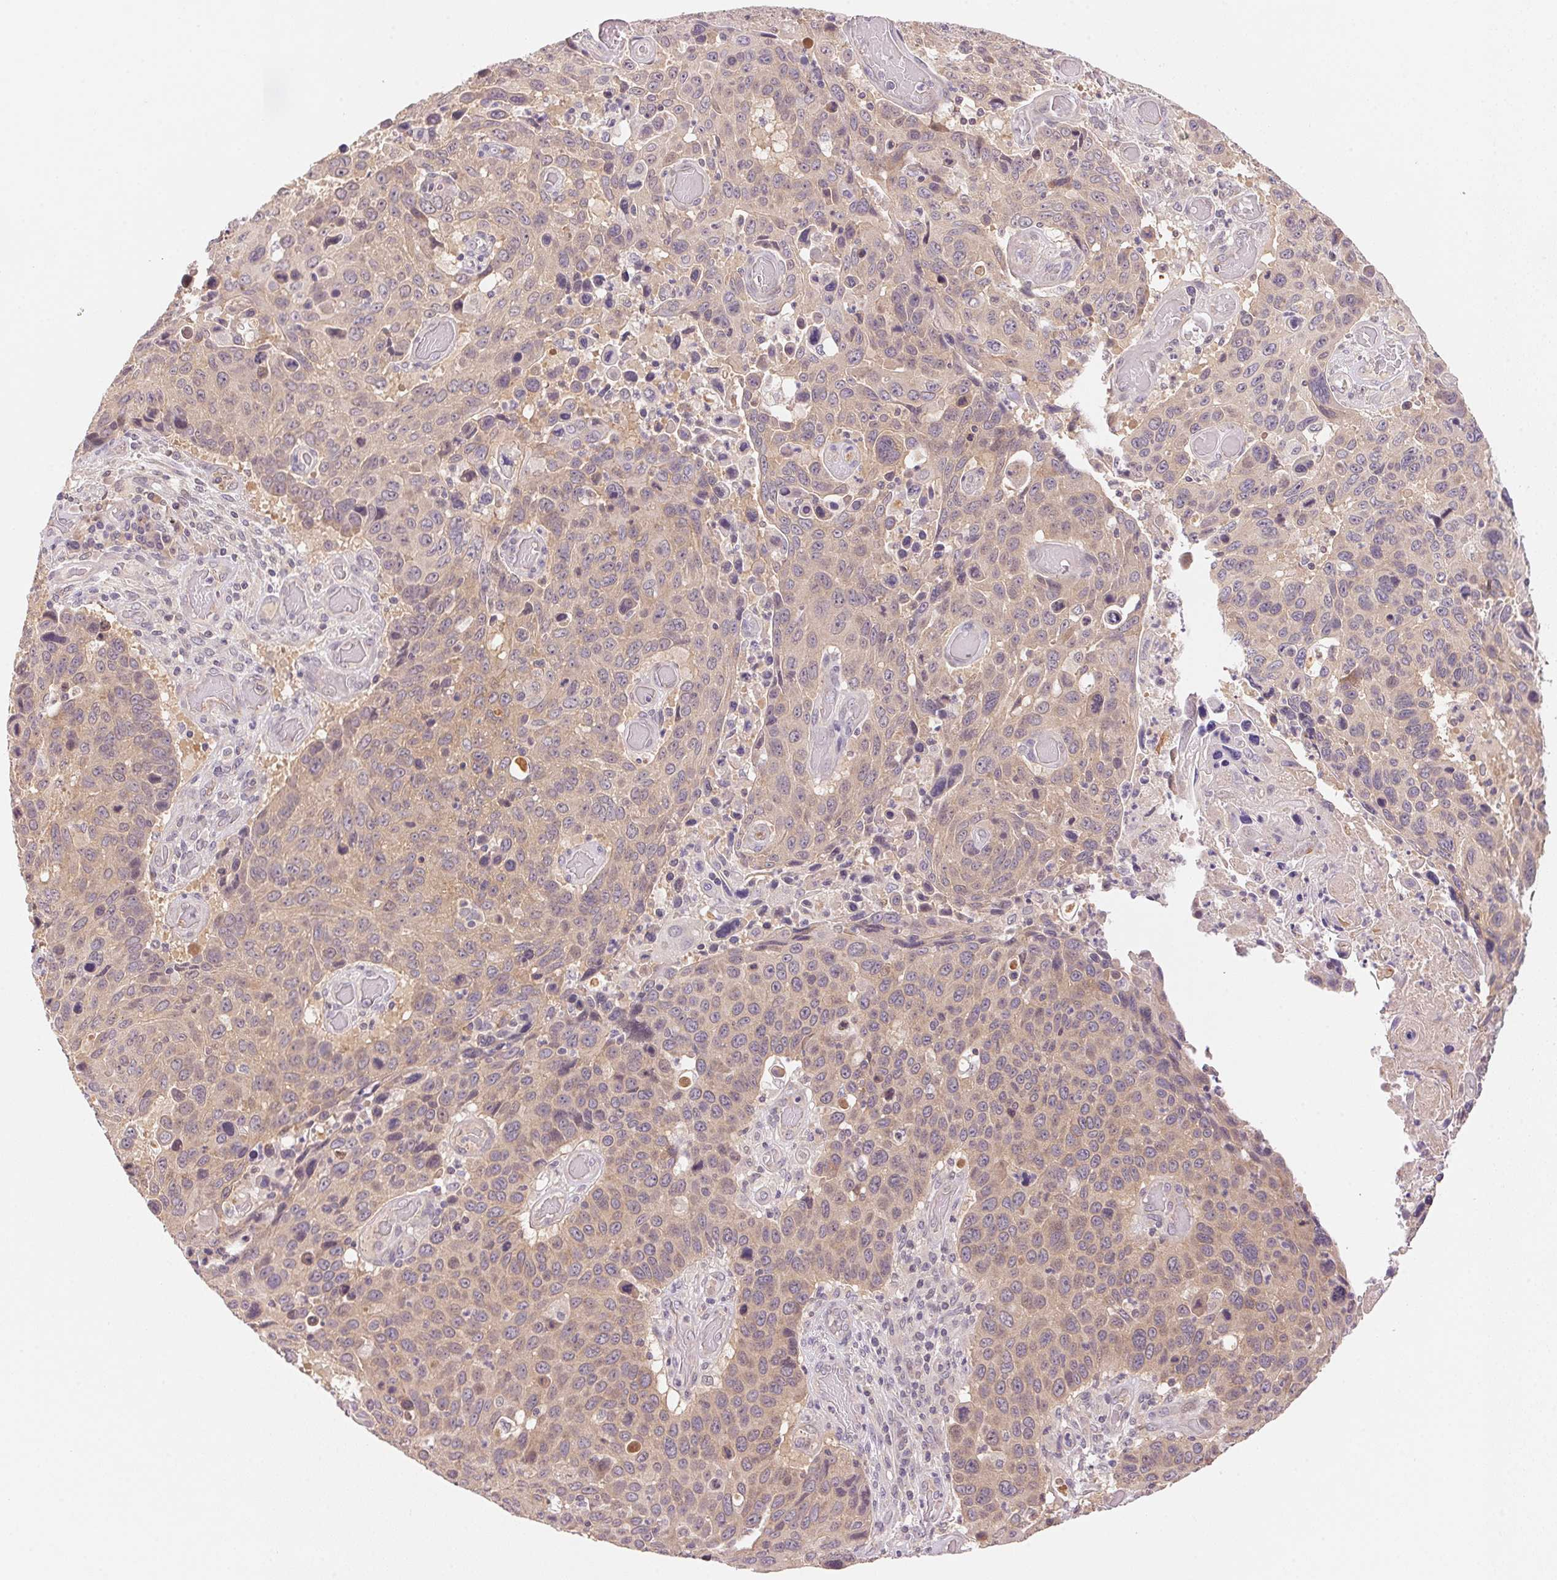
{"staining": {"intensity": "weak", "quantity": ">75%", "location": "cytoplasmic/membranous"}, "tissue": "lung cancer", "cell_type": "Tumor cells", "image_type": "cancer", "snomed": [{"axis": "morphology", "description": "Squamous cell carcinoma, NOS"}, {"axis": "topography", "description": "Lung"}], "caption": "Human lung cancer (squamous cell carcinoma) stained with a protein marker reveals weak staining in tumor cells.", "gene": "BNIP5", "patient": {"sex": "male", "age": 68}}